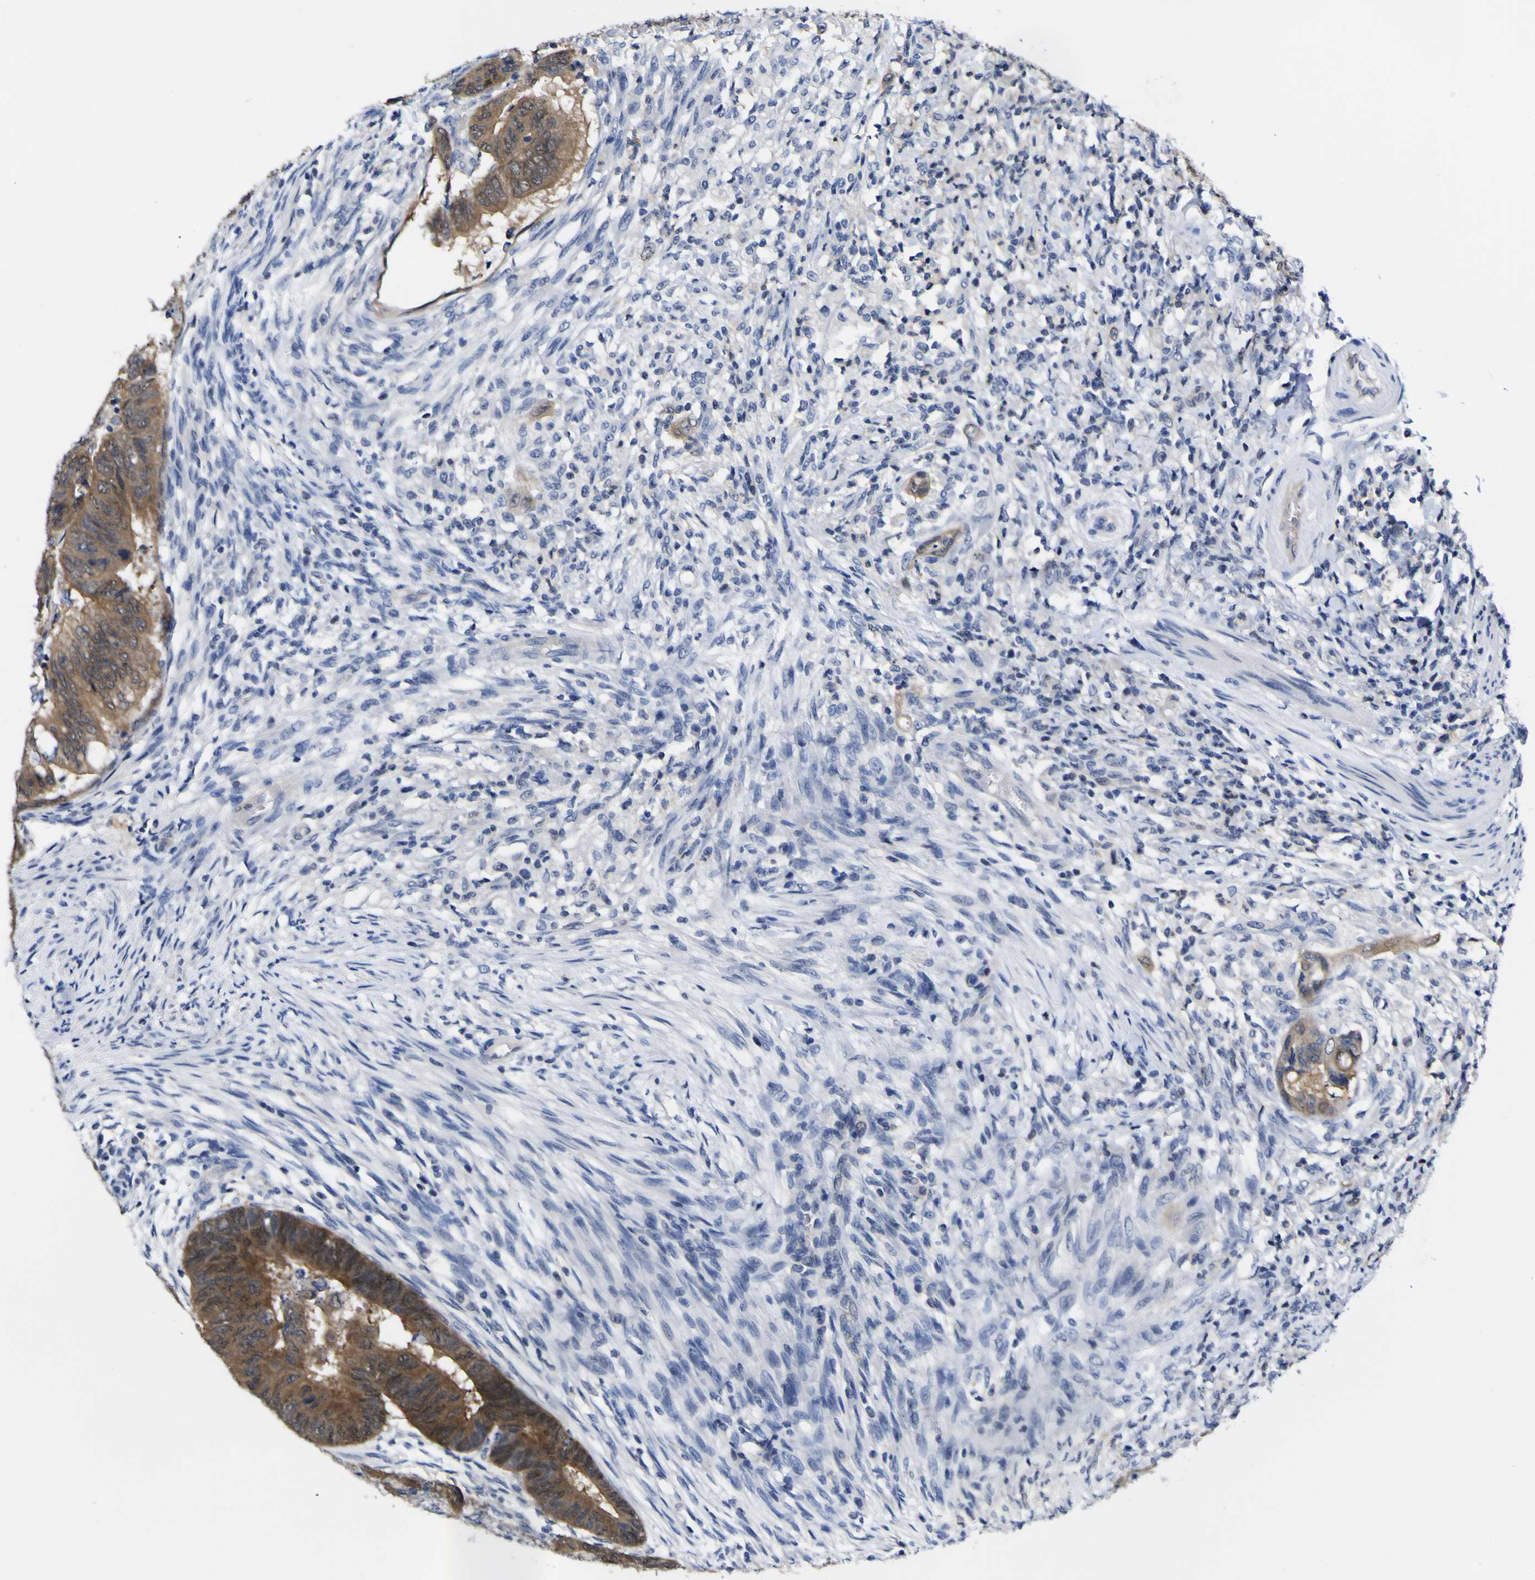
{"staining": {"intensity": "moderate", "quantity": ">75%", "location": "cytoplasmic/membranous"}, "tissue": "colorectal cancer", "cell_type": "Tumor cells", "image_type": "cancer", "snomed": [{"axis": "morphology", "description": "Normal tissue, NOS"}, {"axis": "morphology", "description": "Adenocarcinoma, NOS"}, {"axis": "topography", "description": "Rectum"}, {"axis": "topography", "description": "Peripheral nerve tissue"}], "caption": "Immunohistochemistry (IHC) photomicrograph of neoplastic tissue: colorectal cancer (adenocarcinoma) stained using immunohistochemistry (IHC) reveals medium levels of moderate protein expression localized specifically in the cytoplasmic/membranous of tumor cells, appearing as a cytoplasmic/membranous brown color.", "gene": "CASP6", "patient": {"sex": "male", "age": 92}}